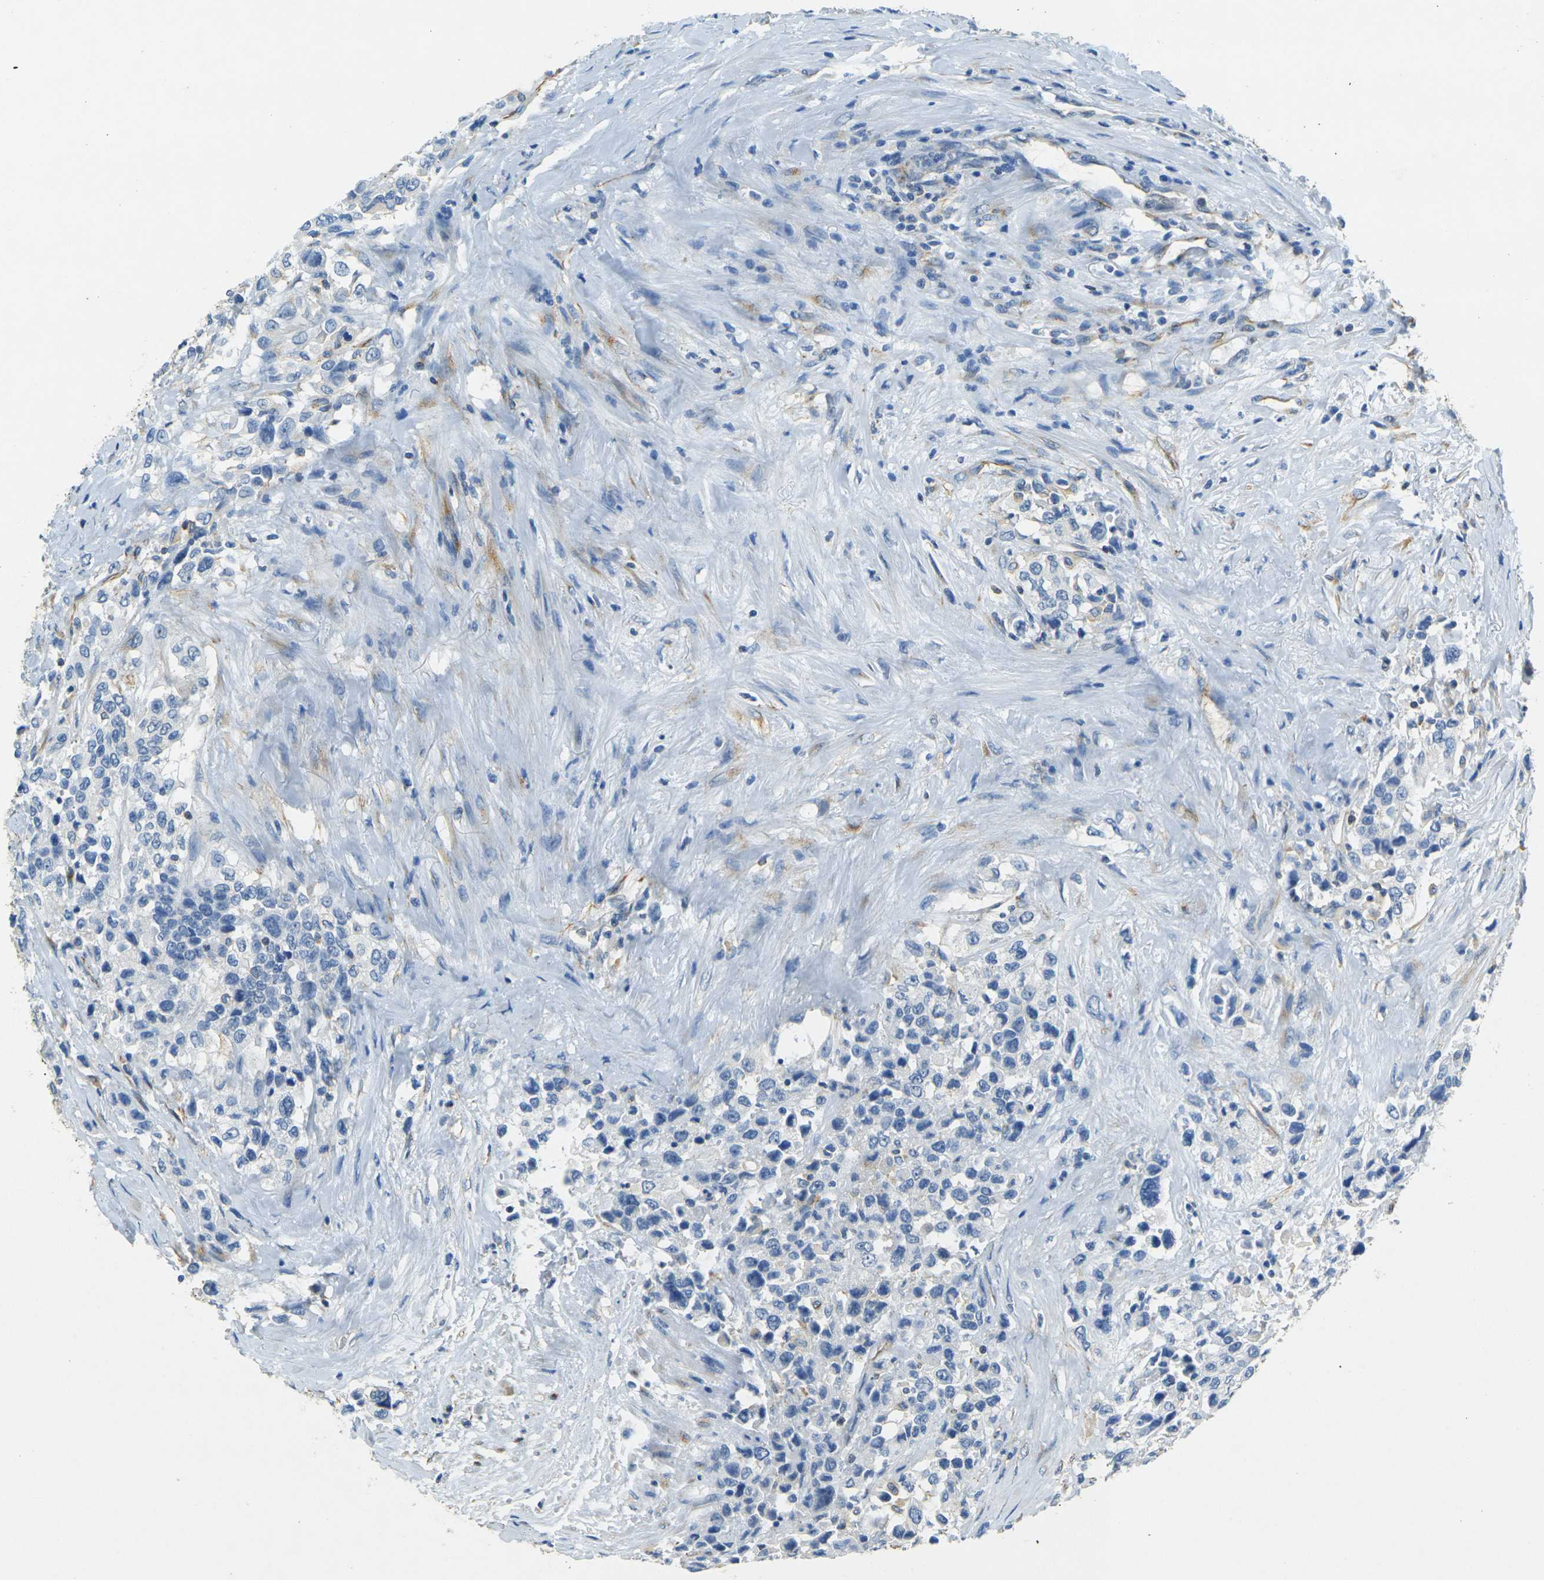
{"staining": {"intensity": "negative", "quantity": "none", "location": "none"}, "tissue": "urothelial cancer", "cell_type": "Tumor cells", "image_type": "cancer", "snomed": [{"axis": "morphology", "description": "Urothelial carcinoma, High grade"}, {"axis": "topography", "description": "Urinary bladder"}], "caption": "Urothelial cancer was stained to show a protein in brown. There is no significant positivity in tumor cells. Brightfield microscopy of immunohistochemistry (IHC) stained with DAB (3,3'-diaminobenzidine) (brown) and hematoxylin (blue), captured at high magnification.", "gene": "SORT1", "patient": {"sex": "female", "age": 80}}